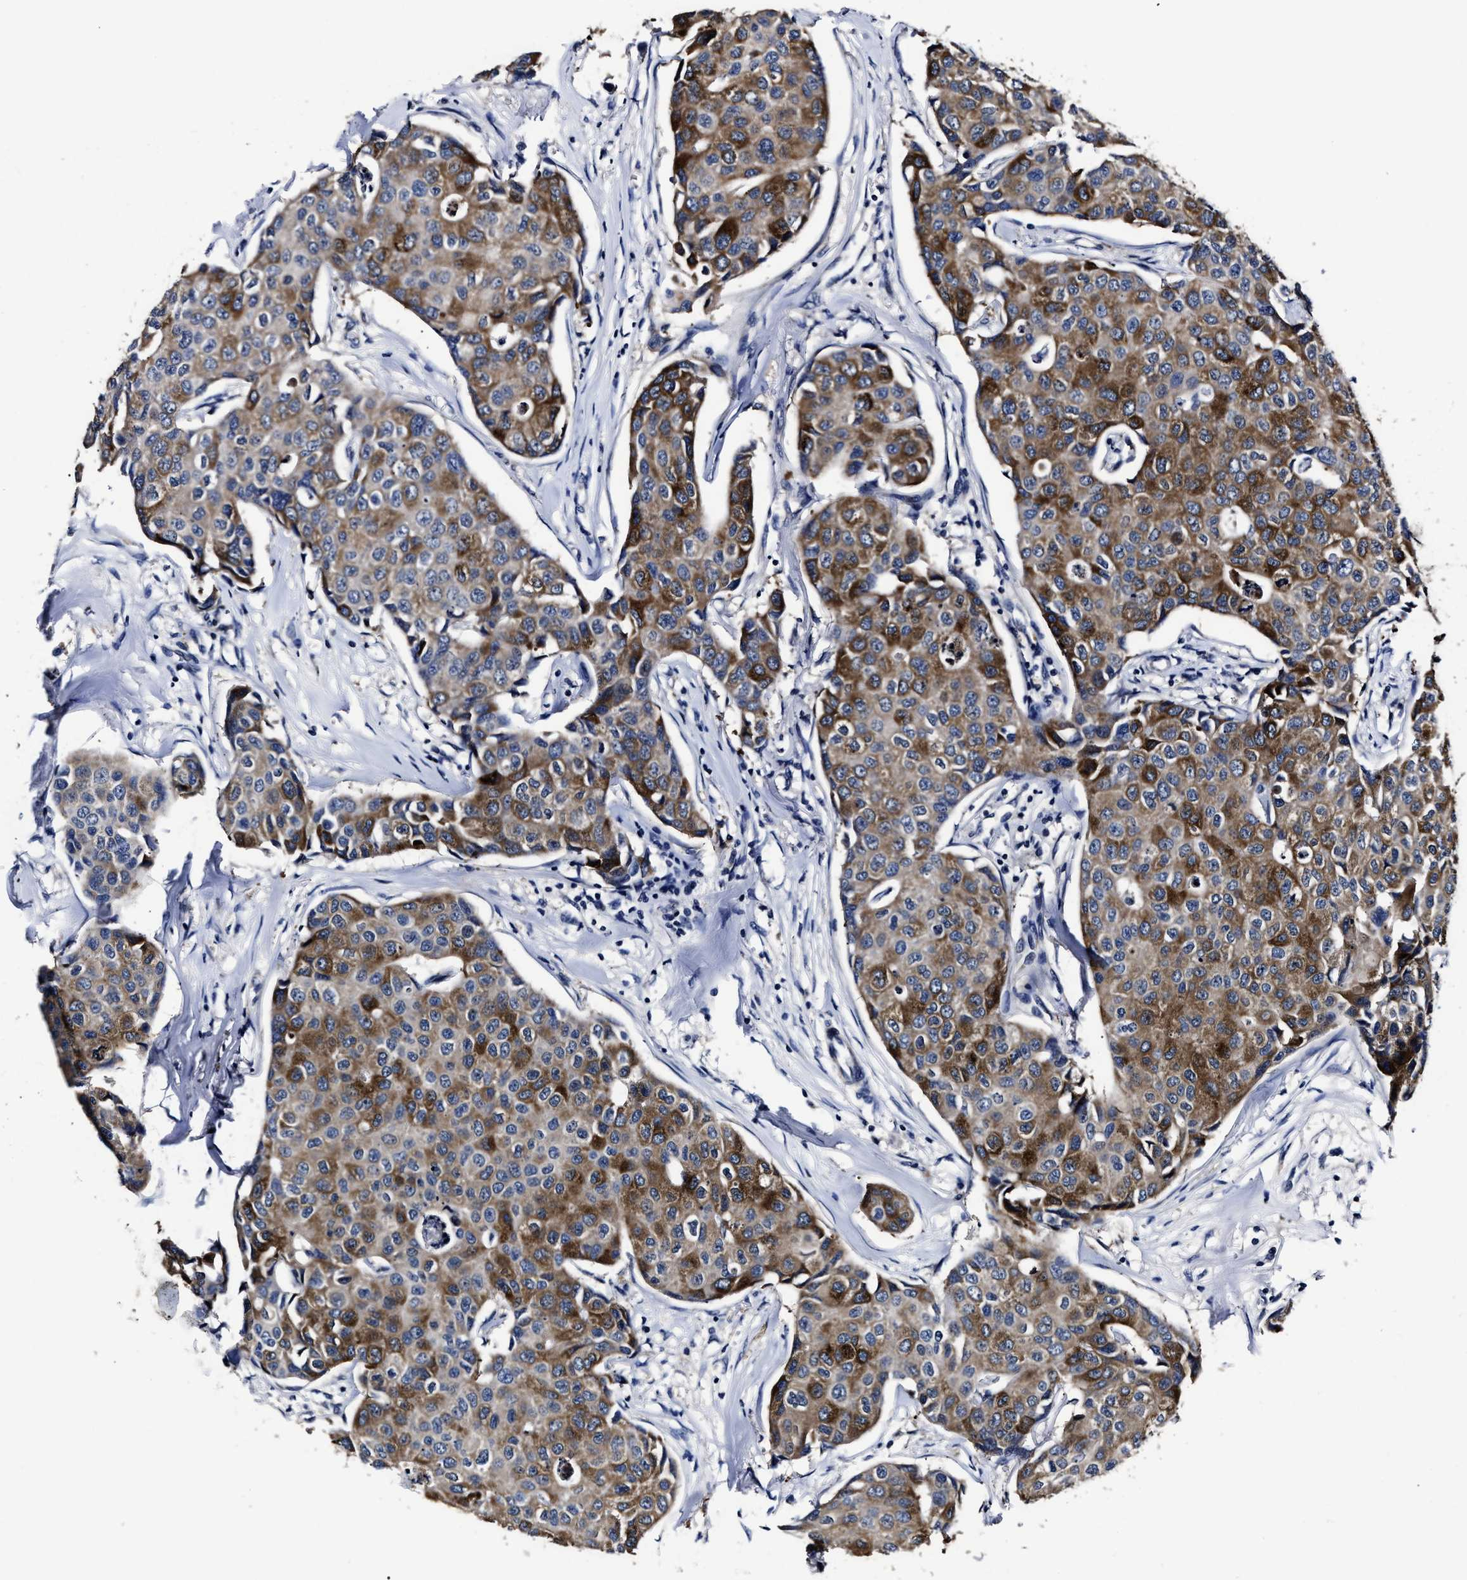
{"staining": {"intensity": "strong", "quantity": ">75%", "location": "cytoplasmic/membranous"}, "tissue": "breast cancer", "cell_type": "Tumor cells", "image_type": "cancer", "snomed": [{"axis": "morphology", "description": "Duct carcinoma"}, {"axis": "topography", "description": "Breast"}], "caption": "Immunohistochemistry of human breast cancer demonstrates high levels of strong cytoplasmic/membranous expression in approximately >75% of tumor cells. (Stains: DAB (3,3'-diaminobenzidine) in brown, nuclei in blue, Microscopy: brightfield microscopy at high magnification).", "gene": "OLFML2A", "patient": {"sex": "female", "age": 80}}